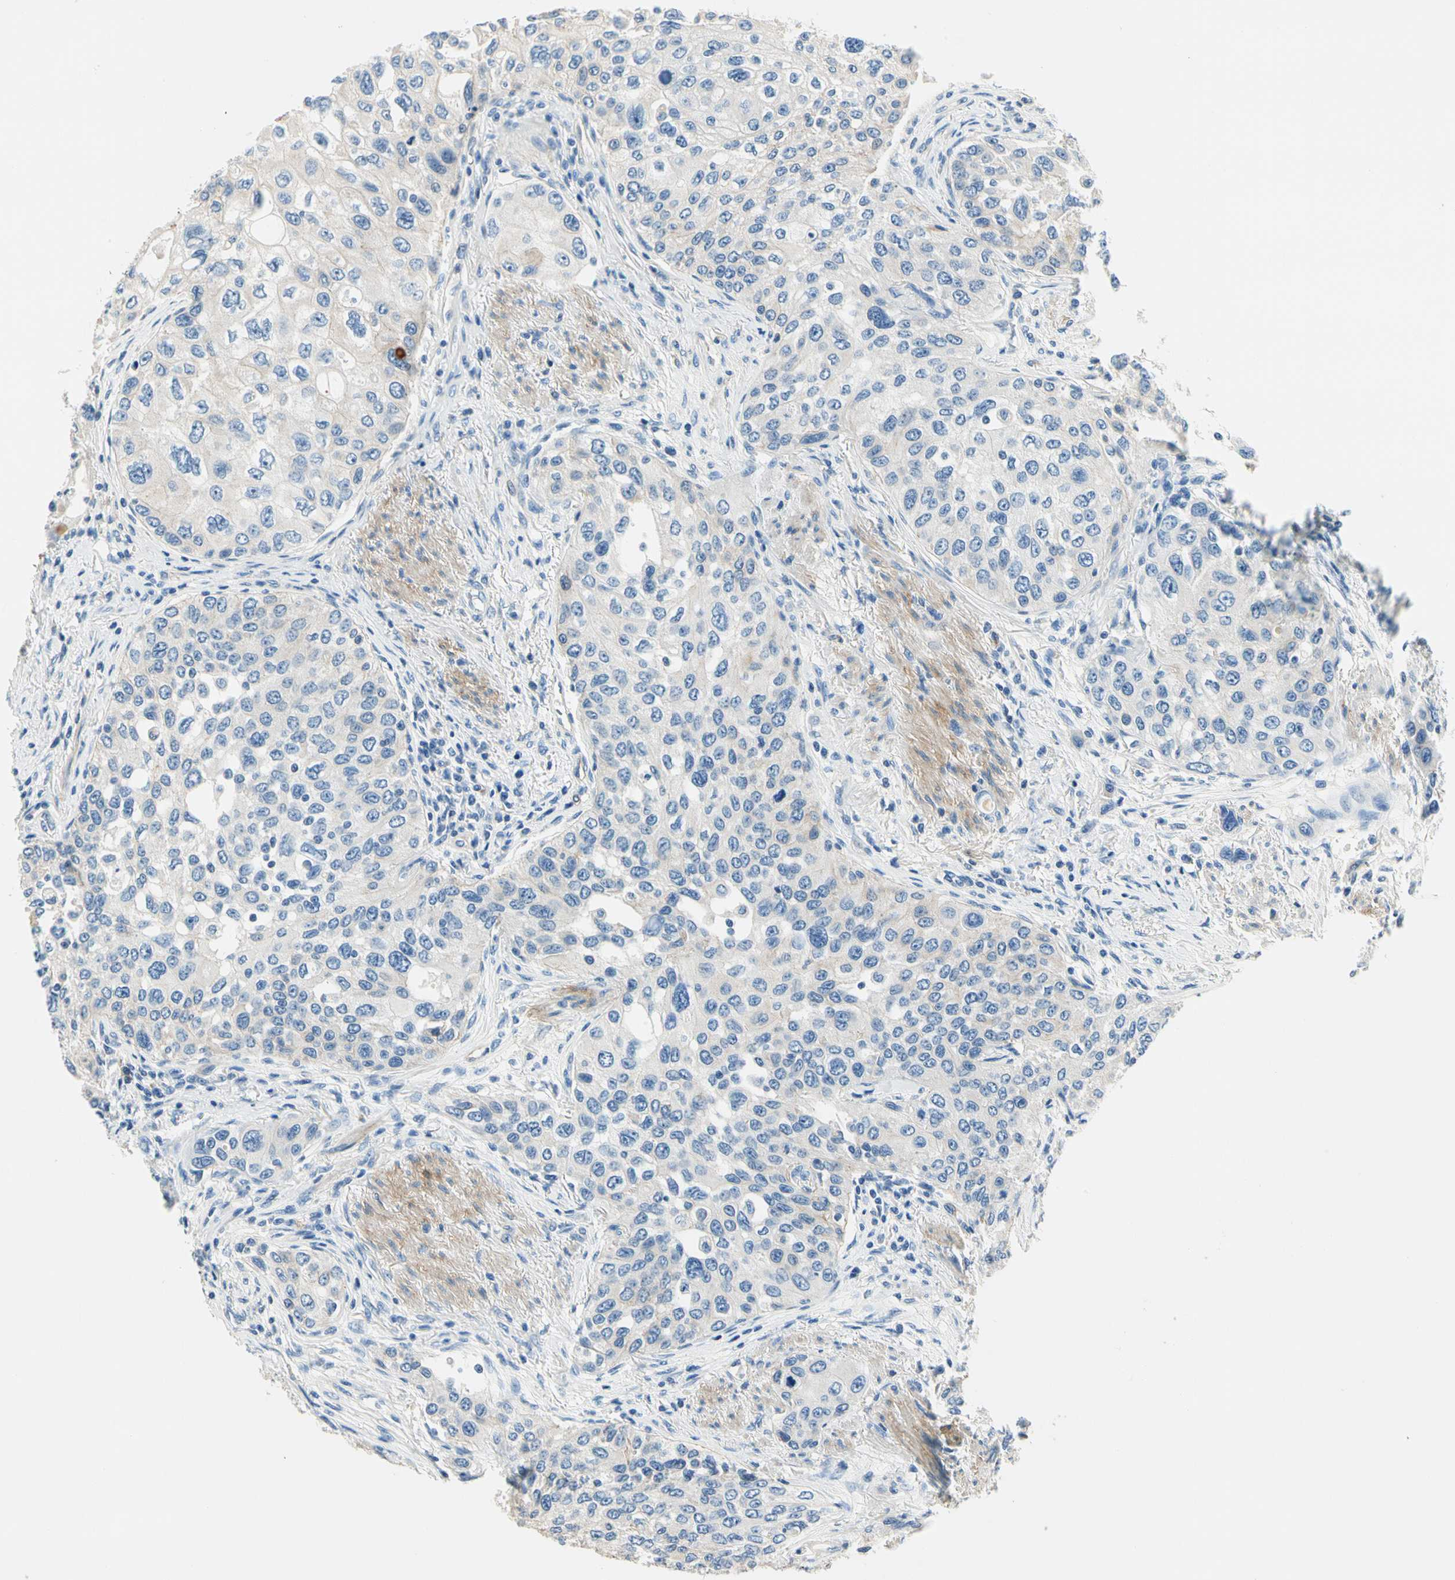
{"staining": {"intensity": "negative", "quantity": "none", "location": "none"}, "tissue": "urothelial cancer", "cell_type": "Tumor cells", "image_type": "cancer", "snomed": [{"axis": "morphology", "description": "Urothelial carcinoma, High grade"}, {"axis": "topography", "description": "Urinary bladder"}], "caption": "High magnification brightfield microscopy of high-grade urothelial carcinoma stained with DAB (brown) and counterstained with hematoxylin (blue): tumor cells show no significant expression. (DAB IHC visualized using brightfield microscopy, high magnification).", "gene": "TGFBR3", "patient": {"sex": "female", "age": 56}}